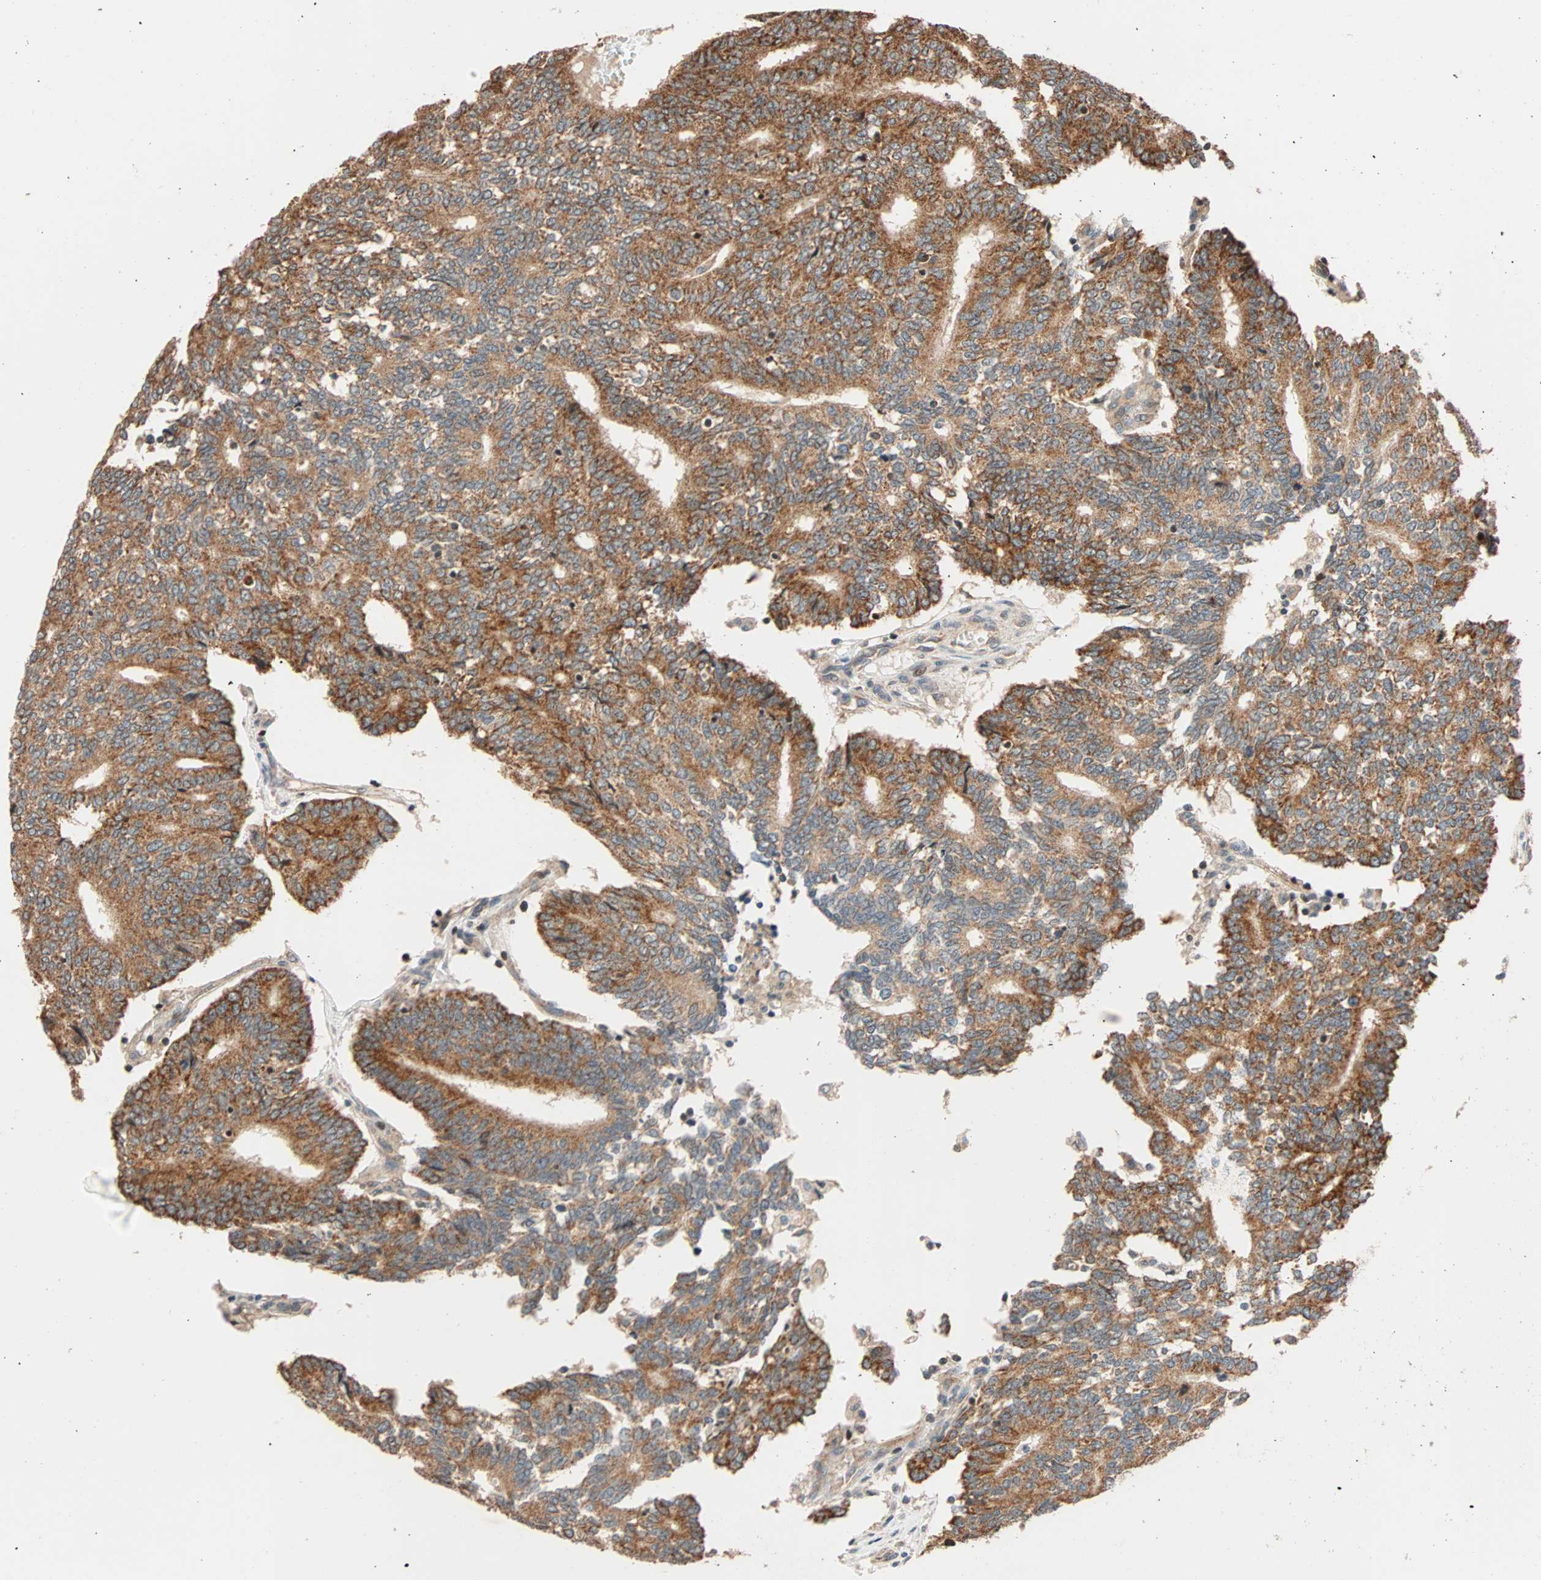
{"staining": {"intensity": "strong", "quantity": ">75%", "location": "cytoplasmic/membranous"}, "tissue": "prostate cancer", "cell_type": "Tumor cells", "image_type": "cancer", "snomed": [{"axis": "morphology", "description": "Adenocarcinoma, High grade"}, {"axis": "topography", "description": "Prostate"}], "caption": "IHC of prostate cancer (high-grade adenocarcinoma) demonstrates high levels of strong cytoplasmic/membranous staining in approximately >75% of tumor cells.", "gene": "HECW1", "patient": {"sex": "male", "age": 55}}